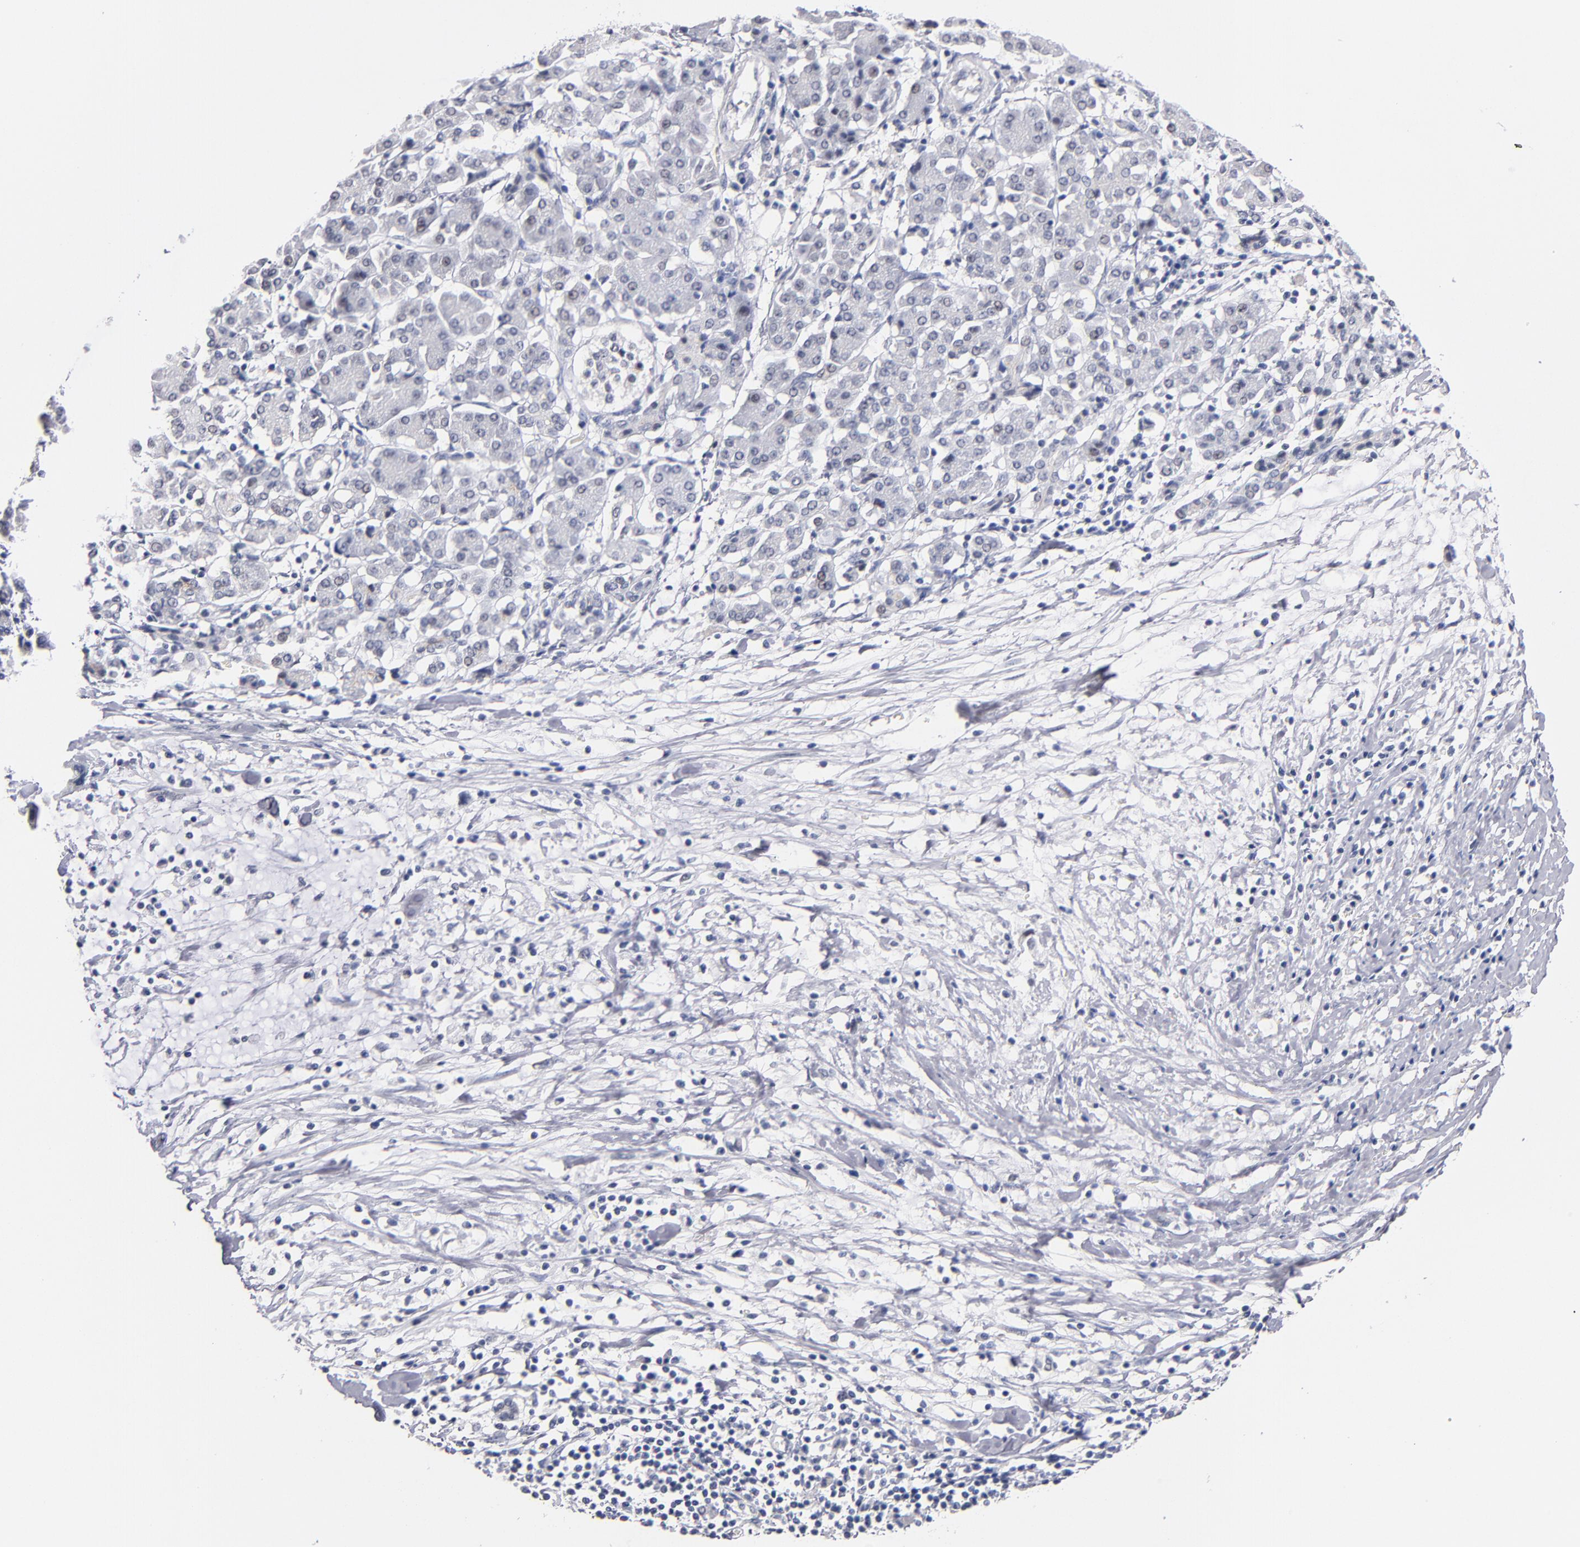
{"staining": {"intensity": "negative", "quantity": "none", "location": "none"}, "tissue": "pancreatic cancer", "cell_type": "Tumor cells", "image_type": "cancer", "snomed": [{"axis": "morphology", "description": "Adenocarcinoma, NOS"}, {"axis": "topography", "description": "Pancreas"}], "caption": "Immunohistochemistry (IHC) of pancreatic cancer (adenocarcinoma) shows no staining in tumor cells.", "gene": "MN1", "patient": {"sex": "female", "age": 57}}